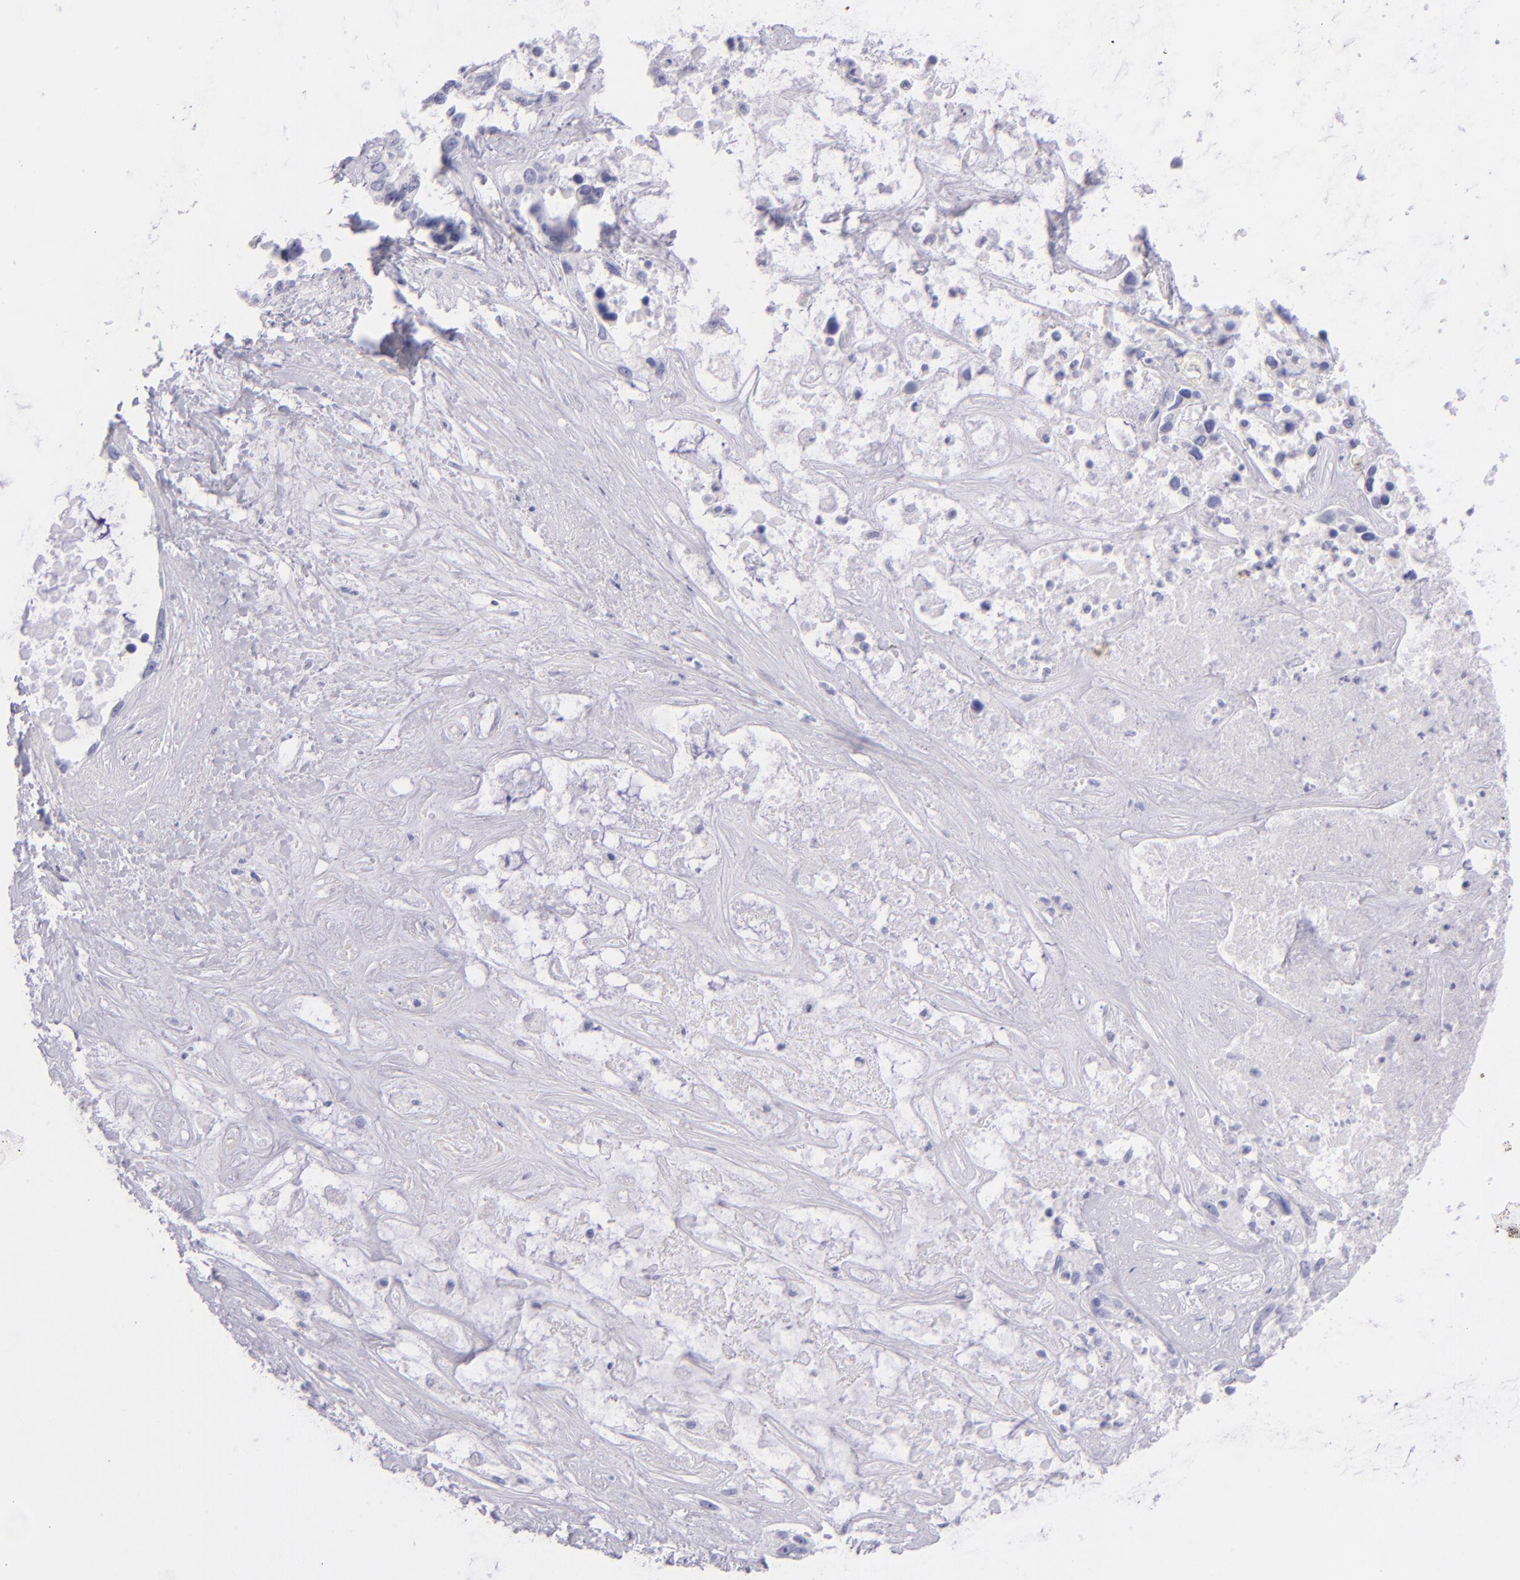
{"staining": {"intensity": "negative", "quantity": "none", "location": "none"}, "tissue": "liver cancer", "cell_type": "Tumor cells", "image_type": "cancer", "snomed": [{"axis": "morphology", "description": "Cholangiocarcinoma"}, {"axis": "topography", "description": "Liver"}], "caption": "Immunohistochemical staining of cholangiocarcinoma (liver) displays no significant expression in tumor cells.", "gene": "CD69", "patient": {"sex": "female", "age": 65}}